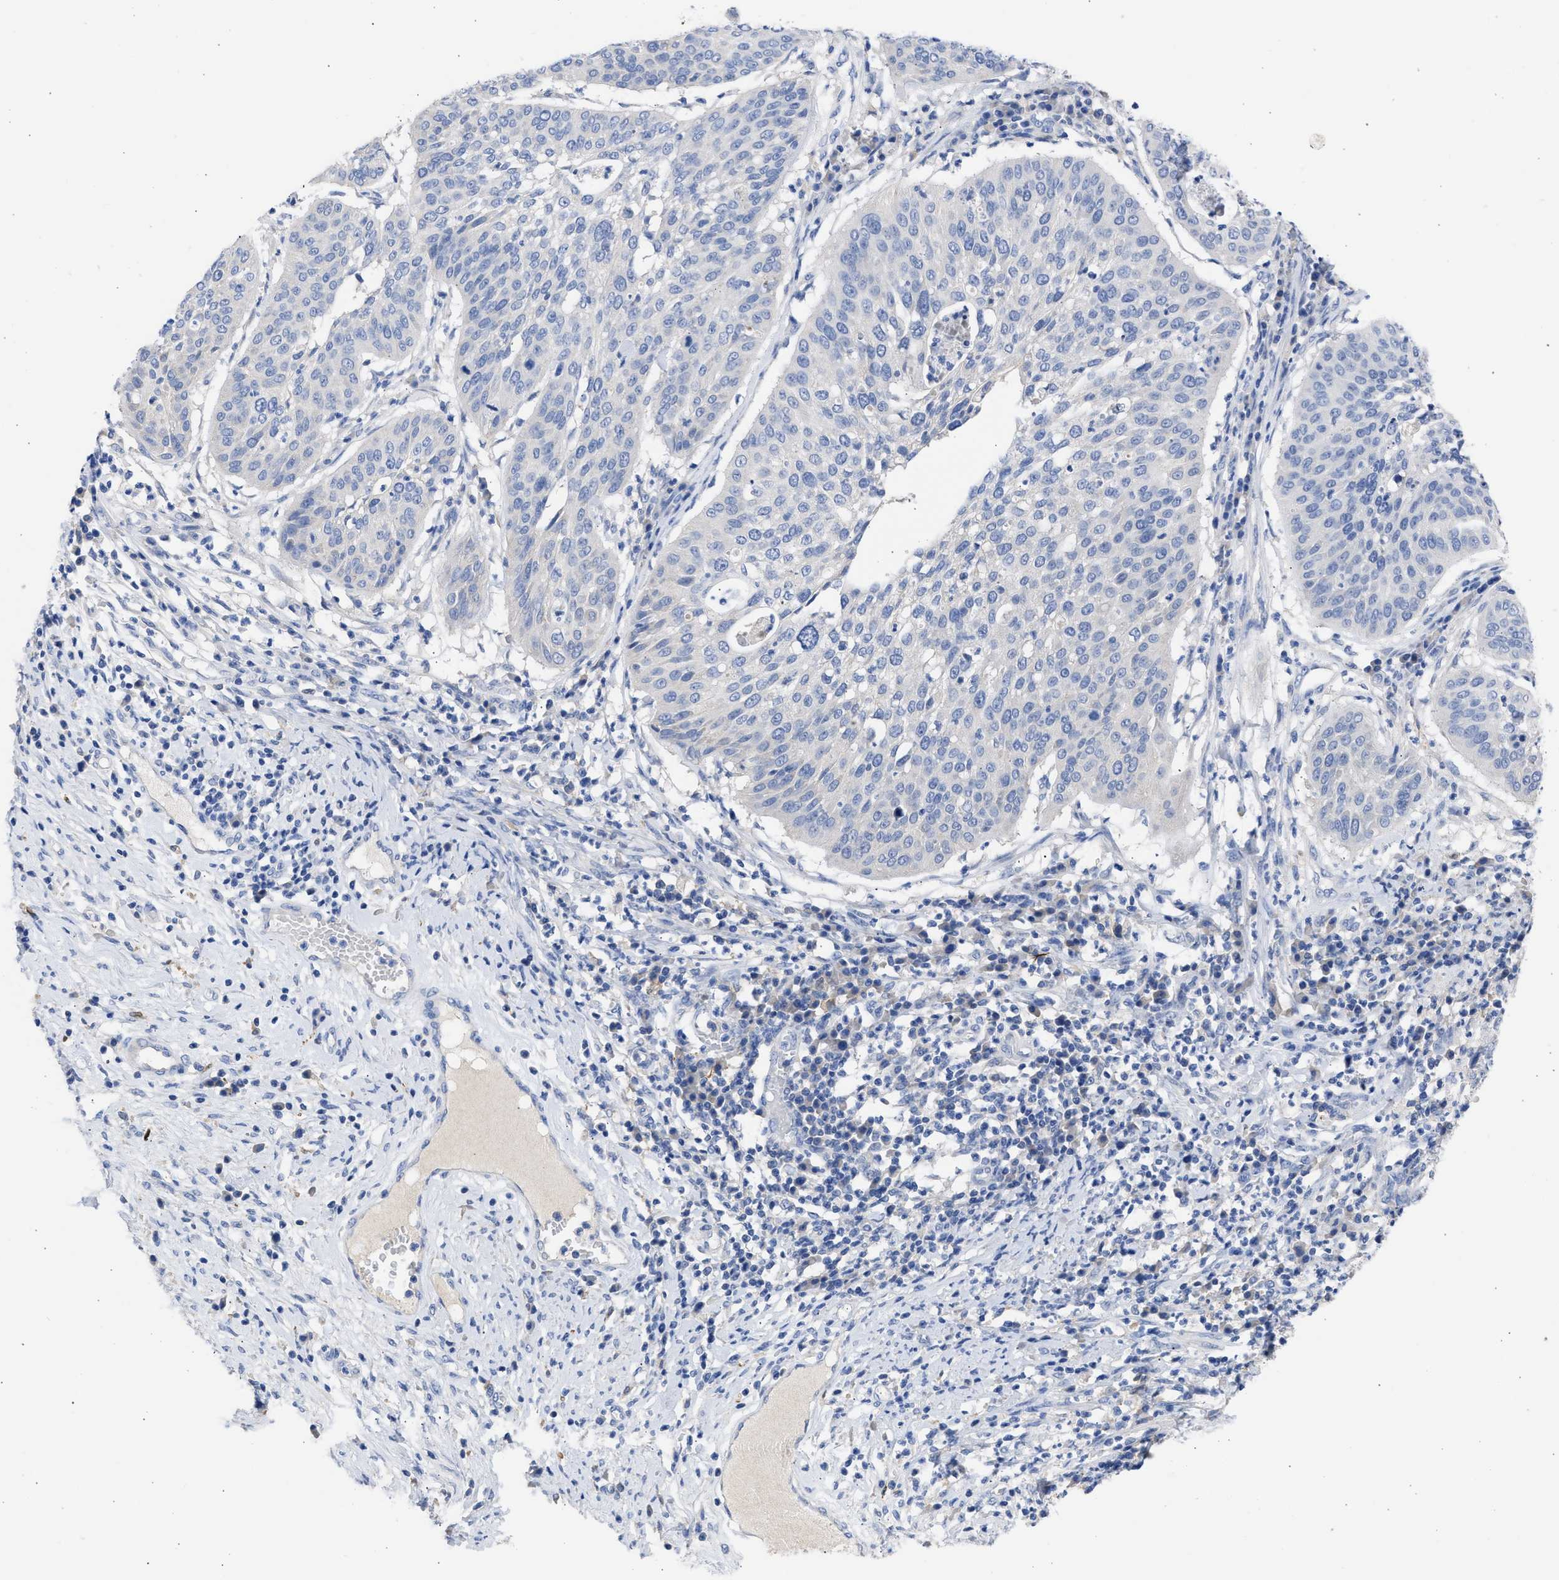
{"staining": {"intensity": "negative", "quantity": "none", "location": "none"}, "tissue": "cervical cancer", "cell_type": "Tumor cells", "image_type": "cancer", "snomed": [{"axis": "morphology", "description": "Normal tissue, NOS"}, {"axis": "morphology", "description": "Squamous cell carcinoma, NOS"}, {"axis": "topography", "description": "Cervix"}], "caption": "High magnification brightfield microscopy of cervical cancer (squamous cell carcinoma) stained with DAB (brown) and counterstained with hematoxylin (blue): tumor cells show no significant staining.", "gene": "RSPH1", "patient": {"sex": "female", "age": 39}}